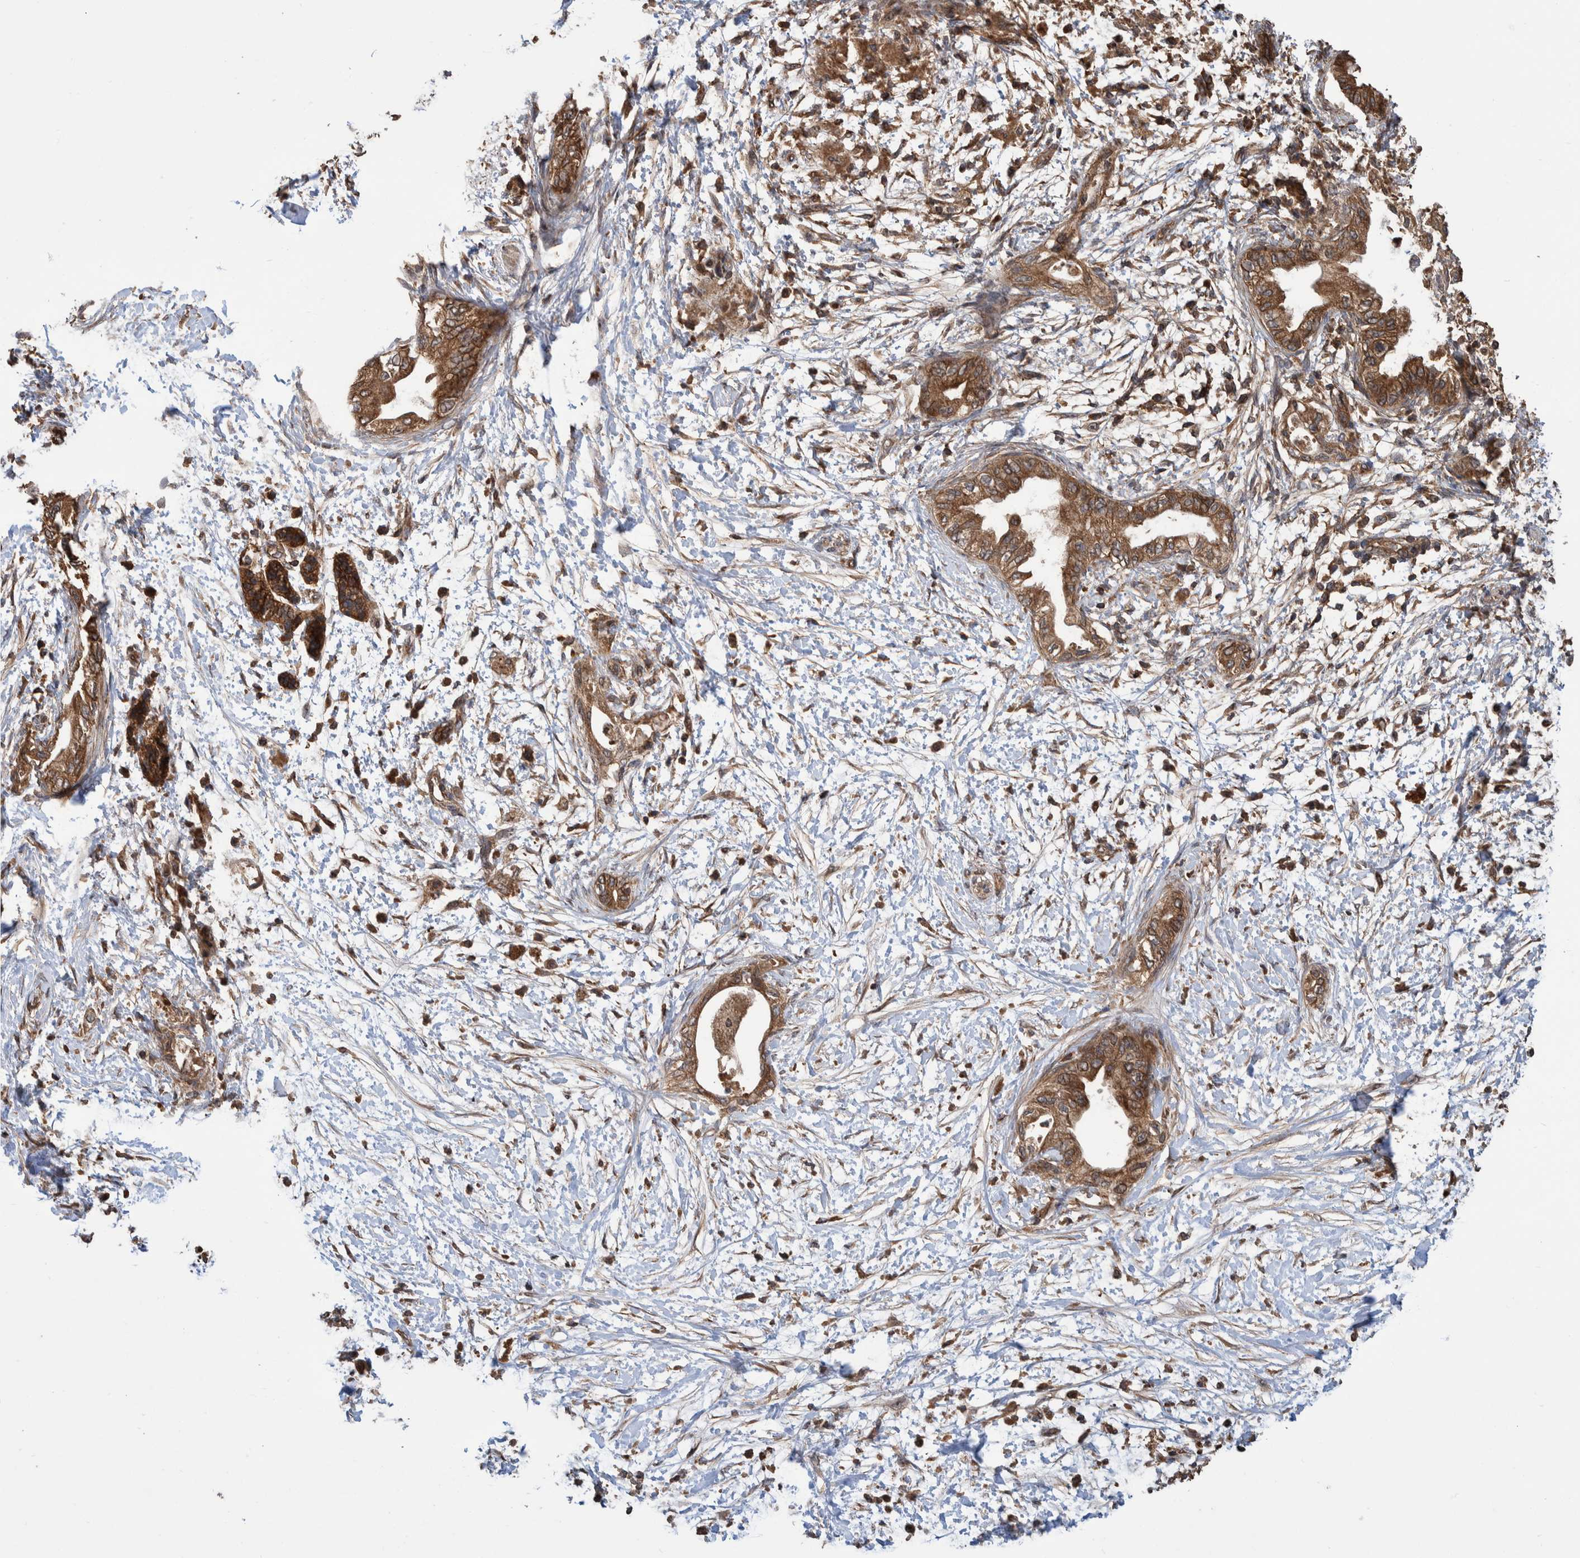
{"staining": {"intensity": "strong", "quantity": ">75%", "location": "cytoplasmic/membranous"}, "tissue": "soft tissue", "cell_type": "Fibroblasts", "image_type": "normal", "snomed": [{"axis": "morphology", "description": "Normal tissue, NOS"}, {"axis": "morphology", "description": "Adenocarcinoma, NOS"}, {"axis": "topography", "description": "Duodenum"}, {"axis": "topography", "description": "Peripheral nerve tissue"}], "caption": "A brown stain labels strong cytoplasmic/membranous staining of a protein in fibroblasts of normal soft tissue. Nuclei are stained in blue.", "gene": "VBP1", "patient": {"sex": "female", "age": 60}}